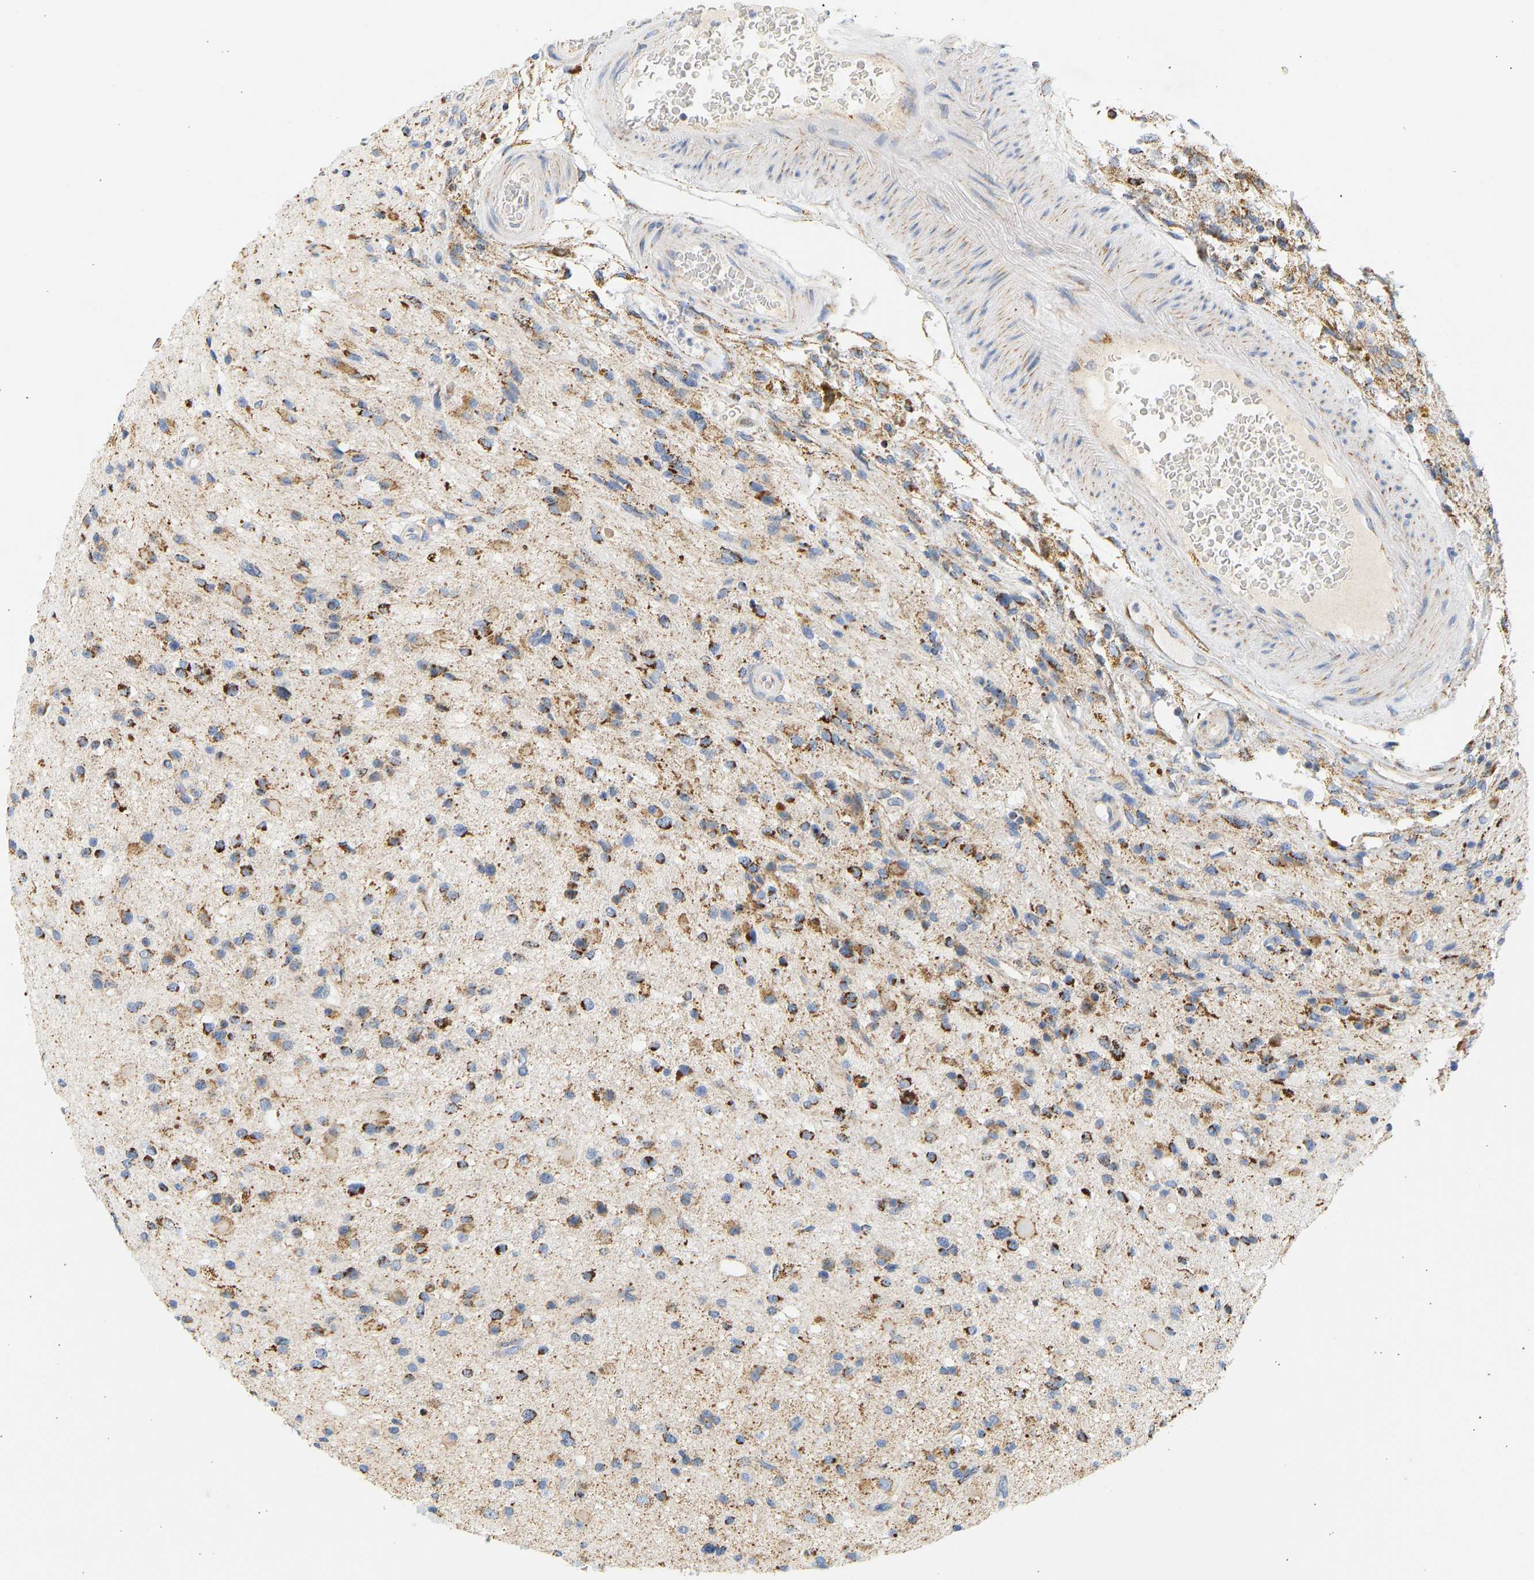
{"staining": {"intensity": "strong", "quantity": ">75%", "location": "cytoplasmic/membranous"}, "tissue": "glioma", "cell_type": "Tumor cells", "image_type": "cancer", "snomed": [{"axis": "morphology", "description": "Glioma, malignant, High grade"}, {"axis": "topography", "description": "Brain"}], "caption": "Glioma stained for a protein (brown) displays strong cytoplasmic/membranous positive staining in approximately >75% of tumor cells.", "gene": "GRPEL2", "patient": {"sex": "male", "age": 33}}